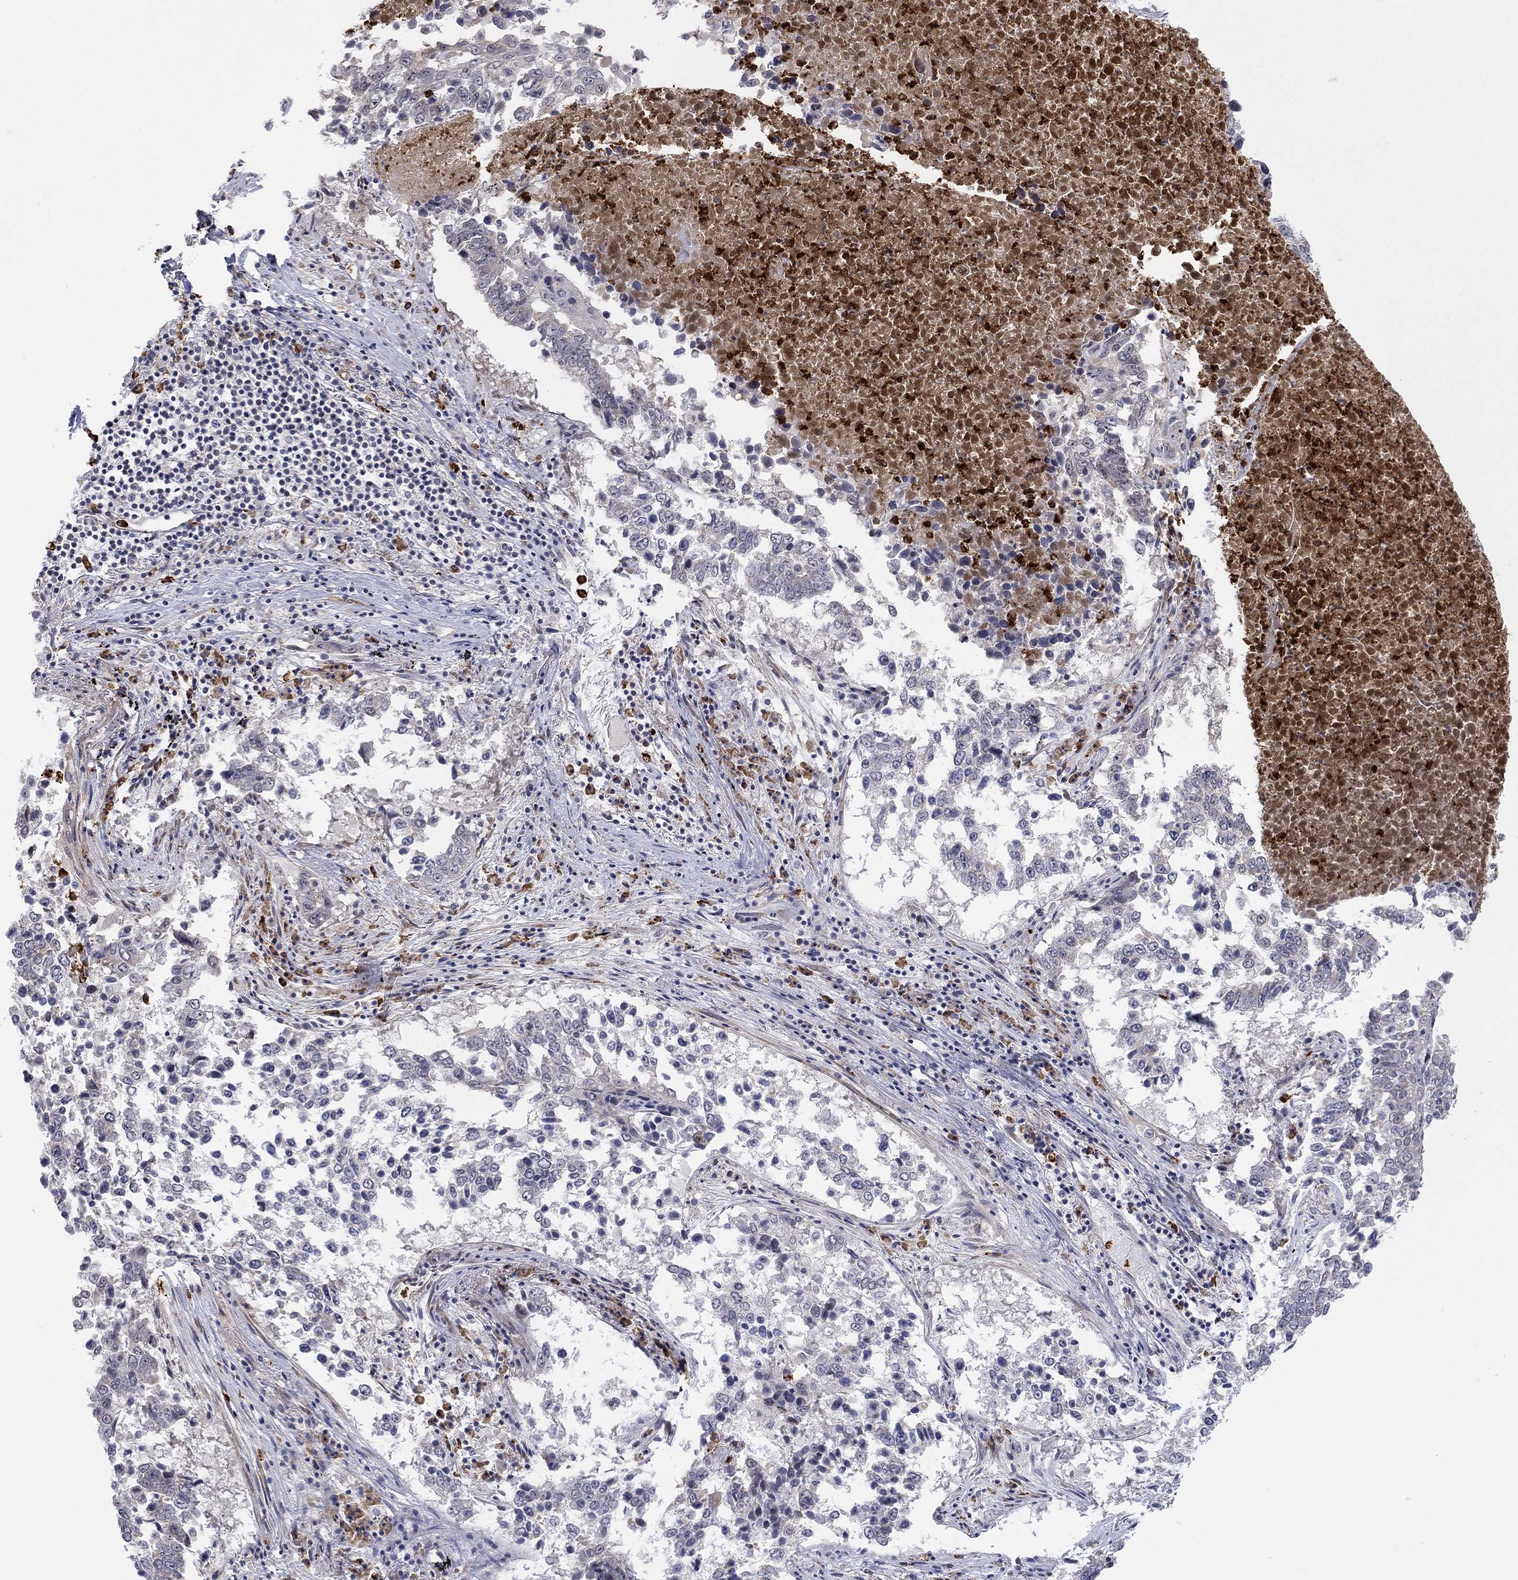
{"staining": {"intensity": "negative", "quantity": "none", "location": "none"}, "tissue": "lung cancer", "cell_type": "Tumor cells", "image_type": "cancer", "snomed": [{"axis": "morphology", "description": "Squamous cell carcinoma, NOS"}, {"axis": "topography", "description": "Lung"}], "caption": "Tumor cells show no significant expression in lung cancer (squamous cell carcinoma). (DAB IHC, high magnification).", "gene": "MTRFR", "patient": {"sex": "male", "age": 82}}